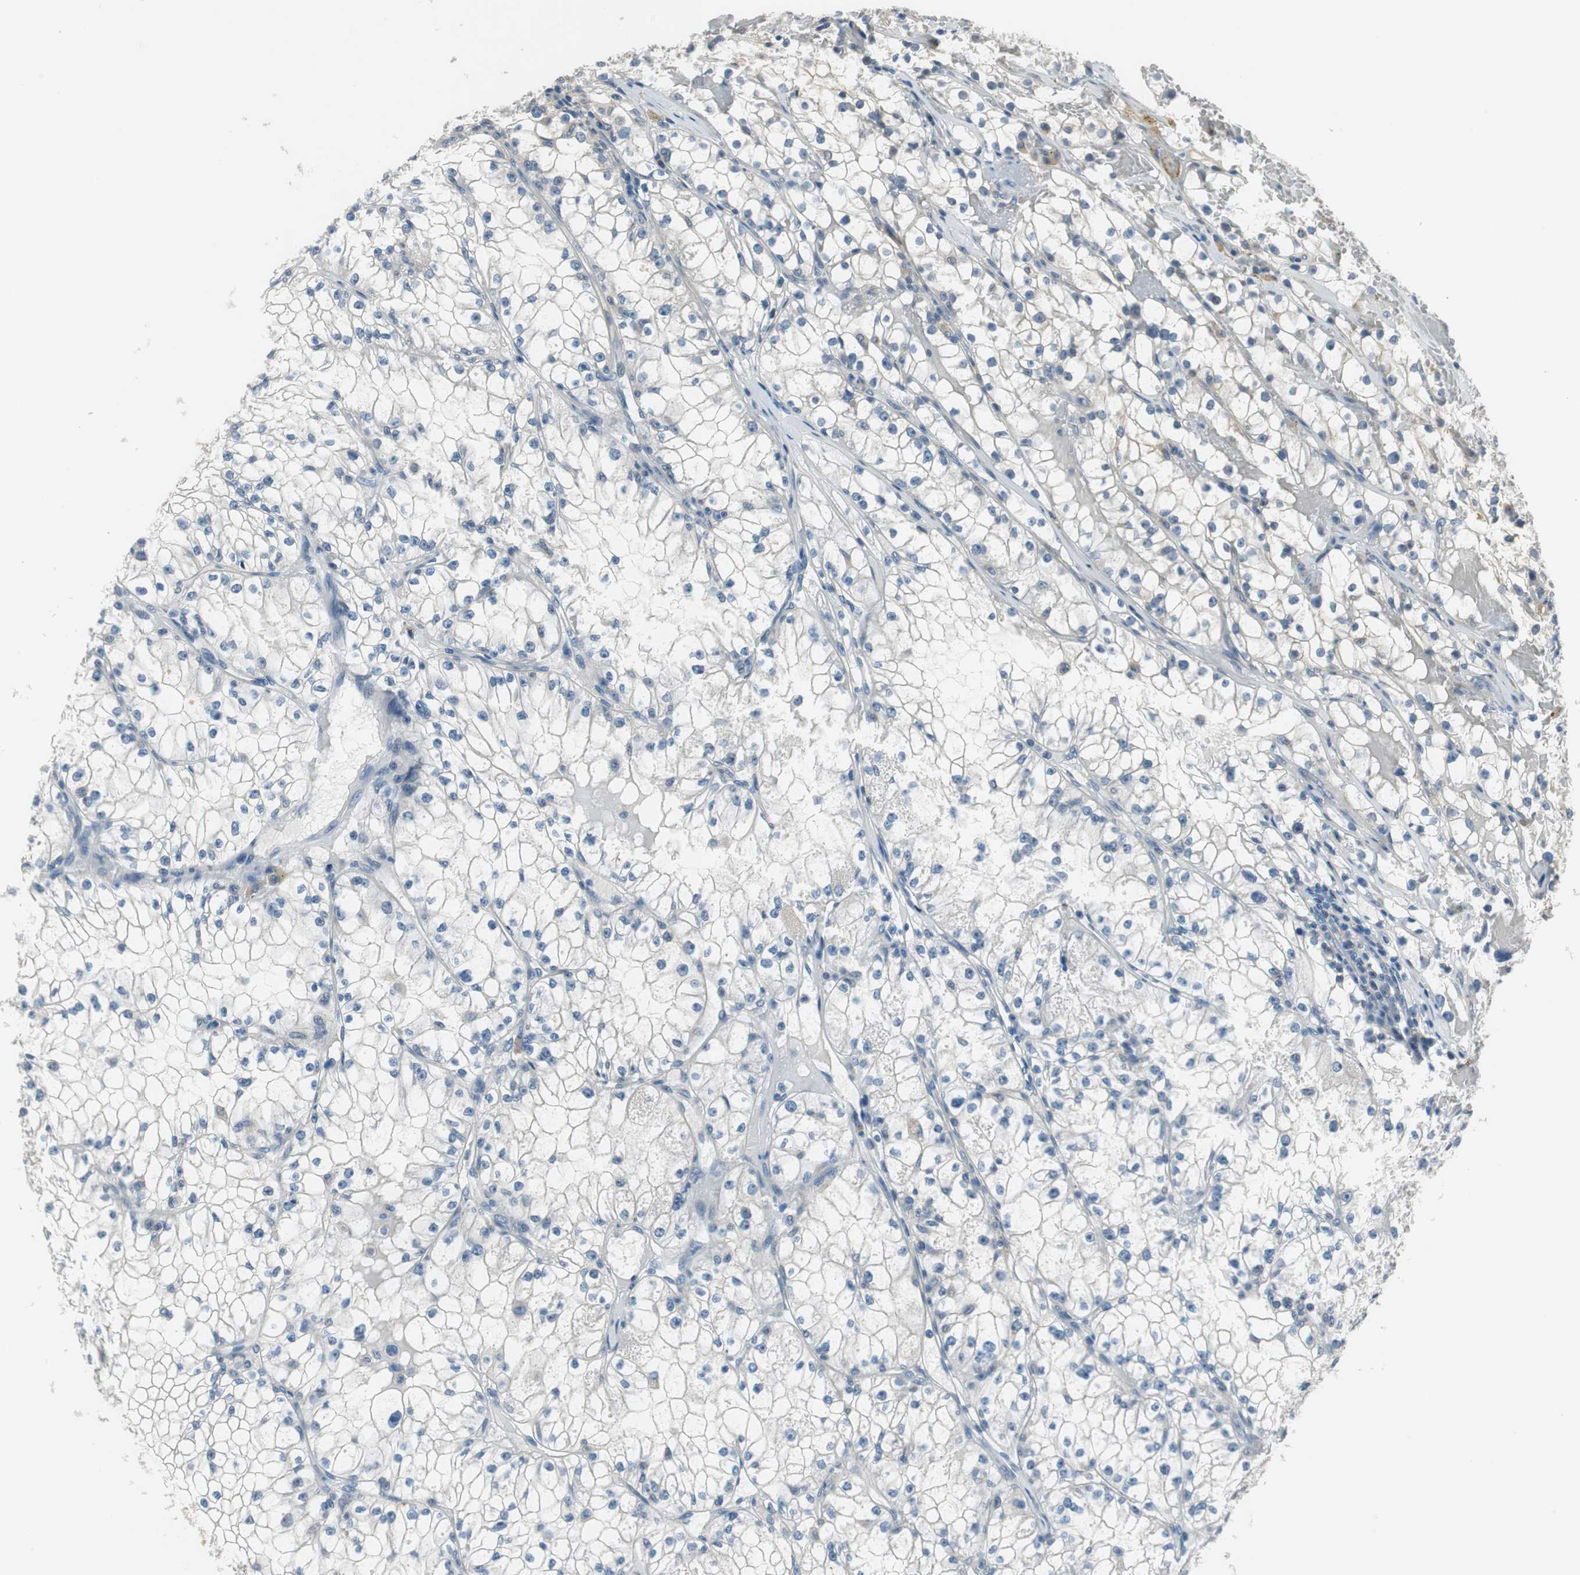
{"staining": {"intensity": "negative", "quantity": "none", "location": "none"}, "tissue": "renal cancer", "cell_type": "Tumor cells", "image_type": "cancer", "snomed": [{"axis": "morphology", "description": "Adenocarcinoma, NOS"}, {"axis": "topography", "description": "Kidney"}], "caption": "The immunohistochemistry (IHC) photomicrograph has no significant positivity in tumor cells of adenocarcinoma (renal) tissue.", "gene": "PLAA", "patient": {"sex": "male", "age": 56}}